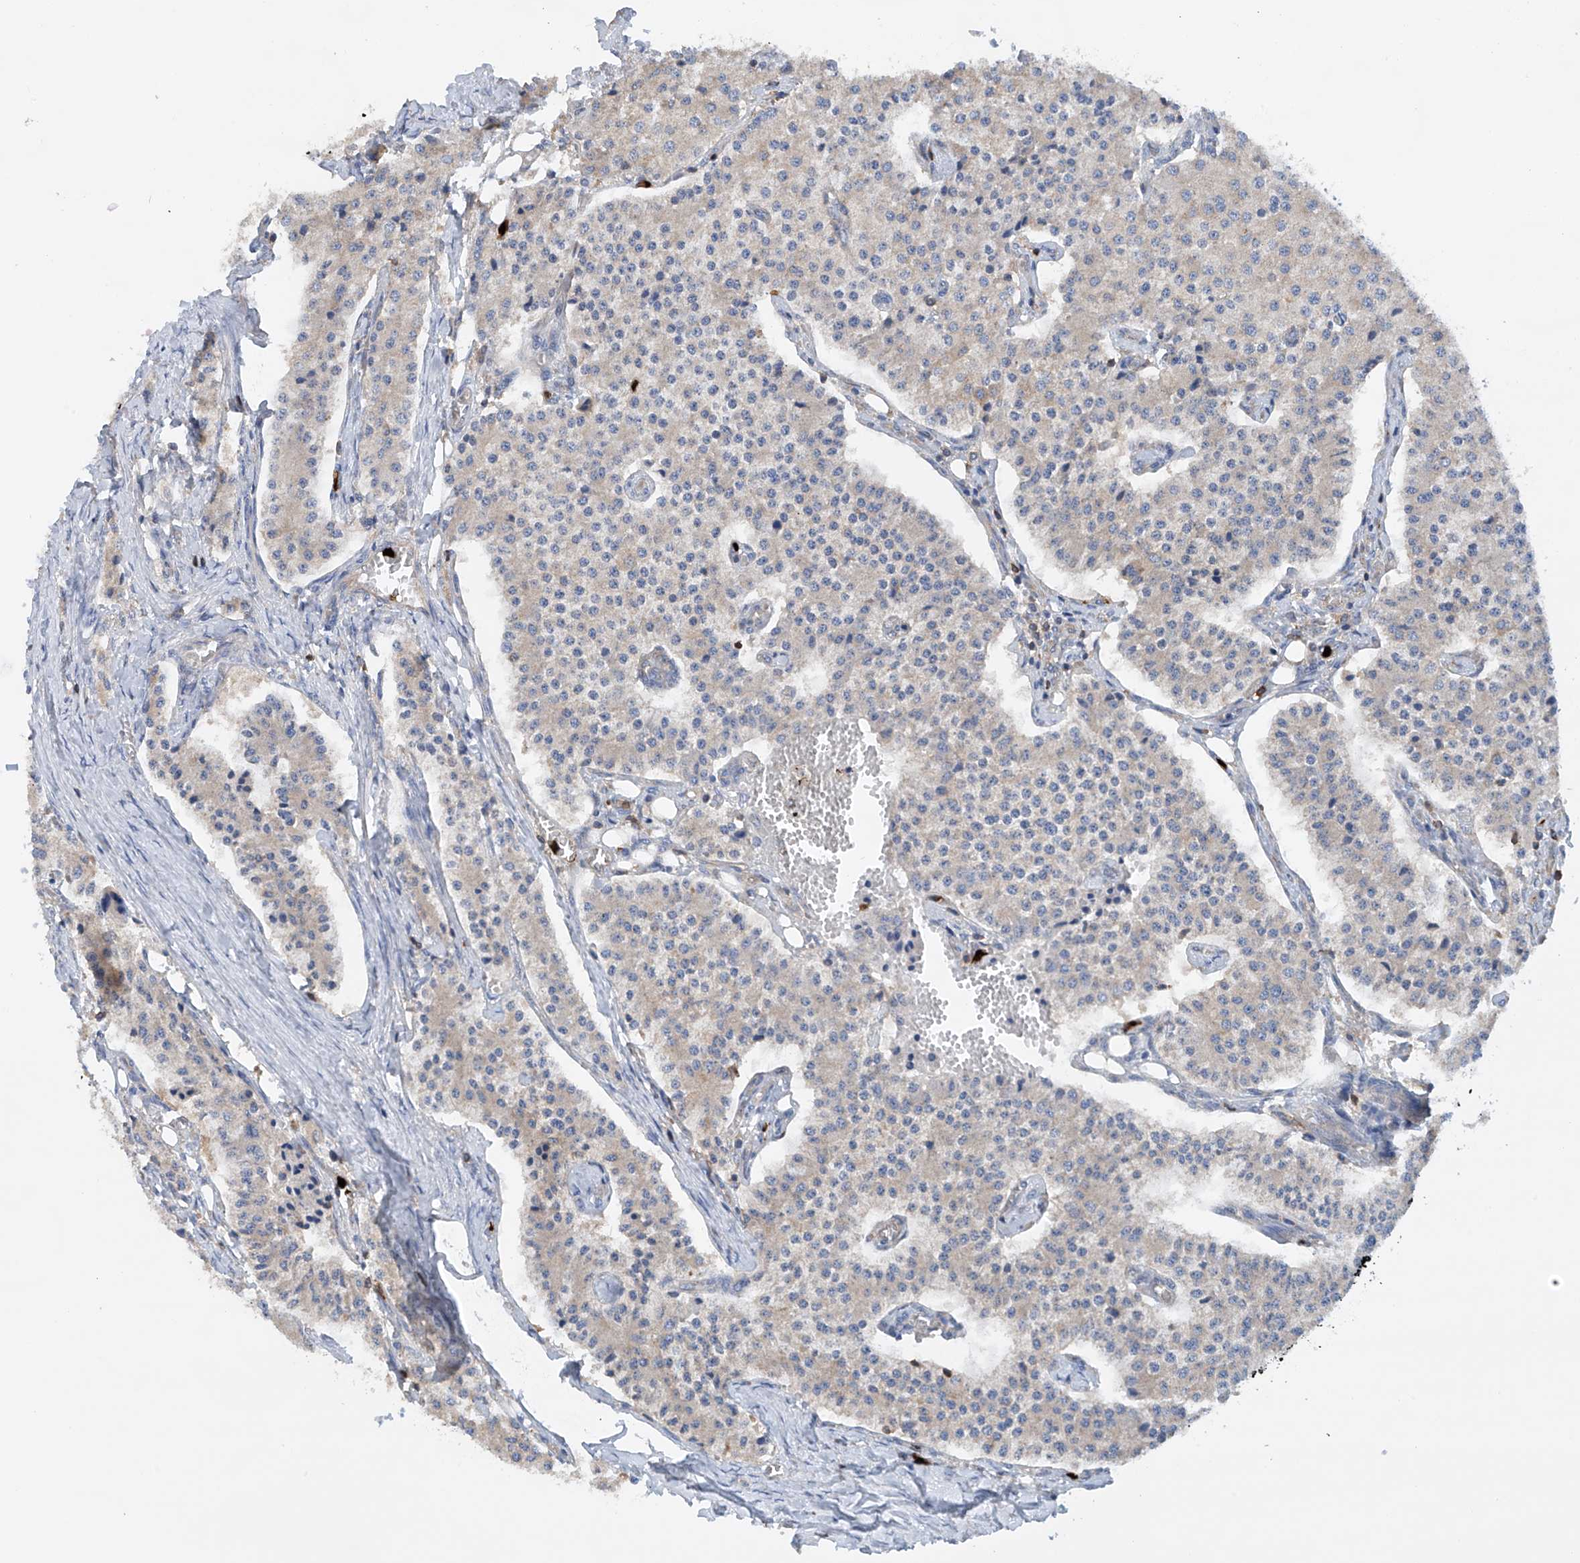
{"staining": {"intensity": "negative", "quantity": "none", "location": "none"}, "tissue": "carcinoid", "cell_type": "Tumor cells", "image_type": "cancer", "snomed": [{"axis": "morphology", "description": "Carcinoid, malignant, NOS"}, {"axis": "topography", "description": "Colon"}], "caption": "IHC image of carcinoid (malignant) stained for a protein (brown), which shows no positivity in tumor cells.", "gene": "PHACTR2", "patient": {"sex": "female", "age": 52}}